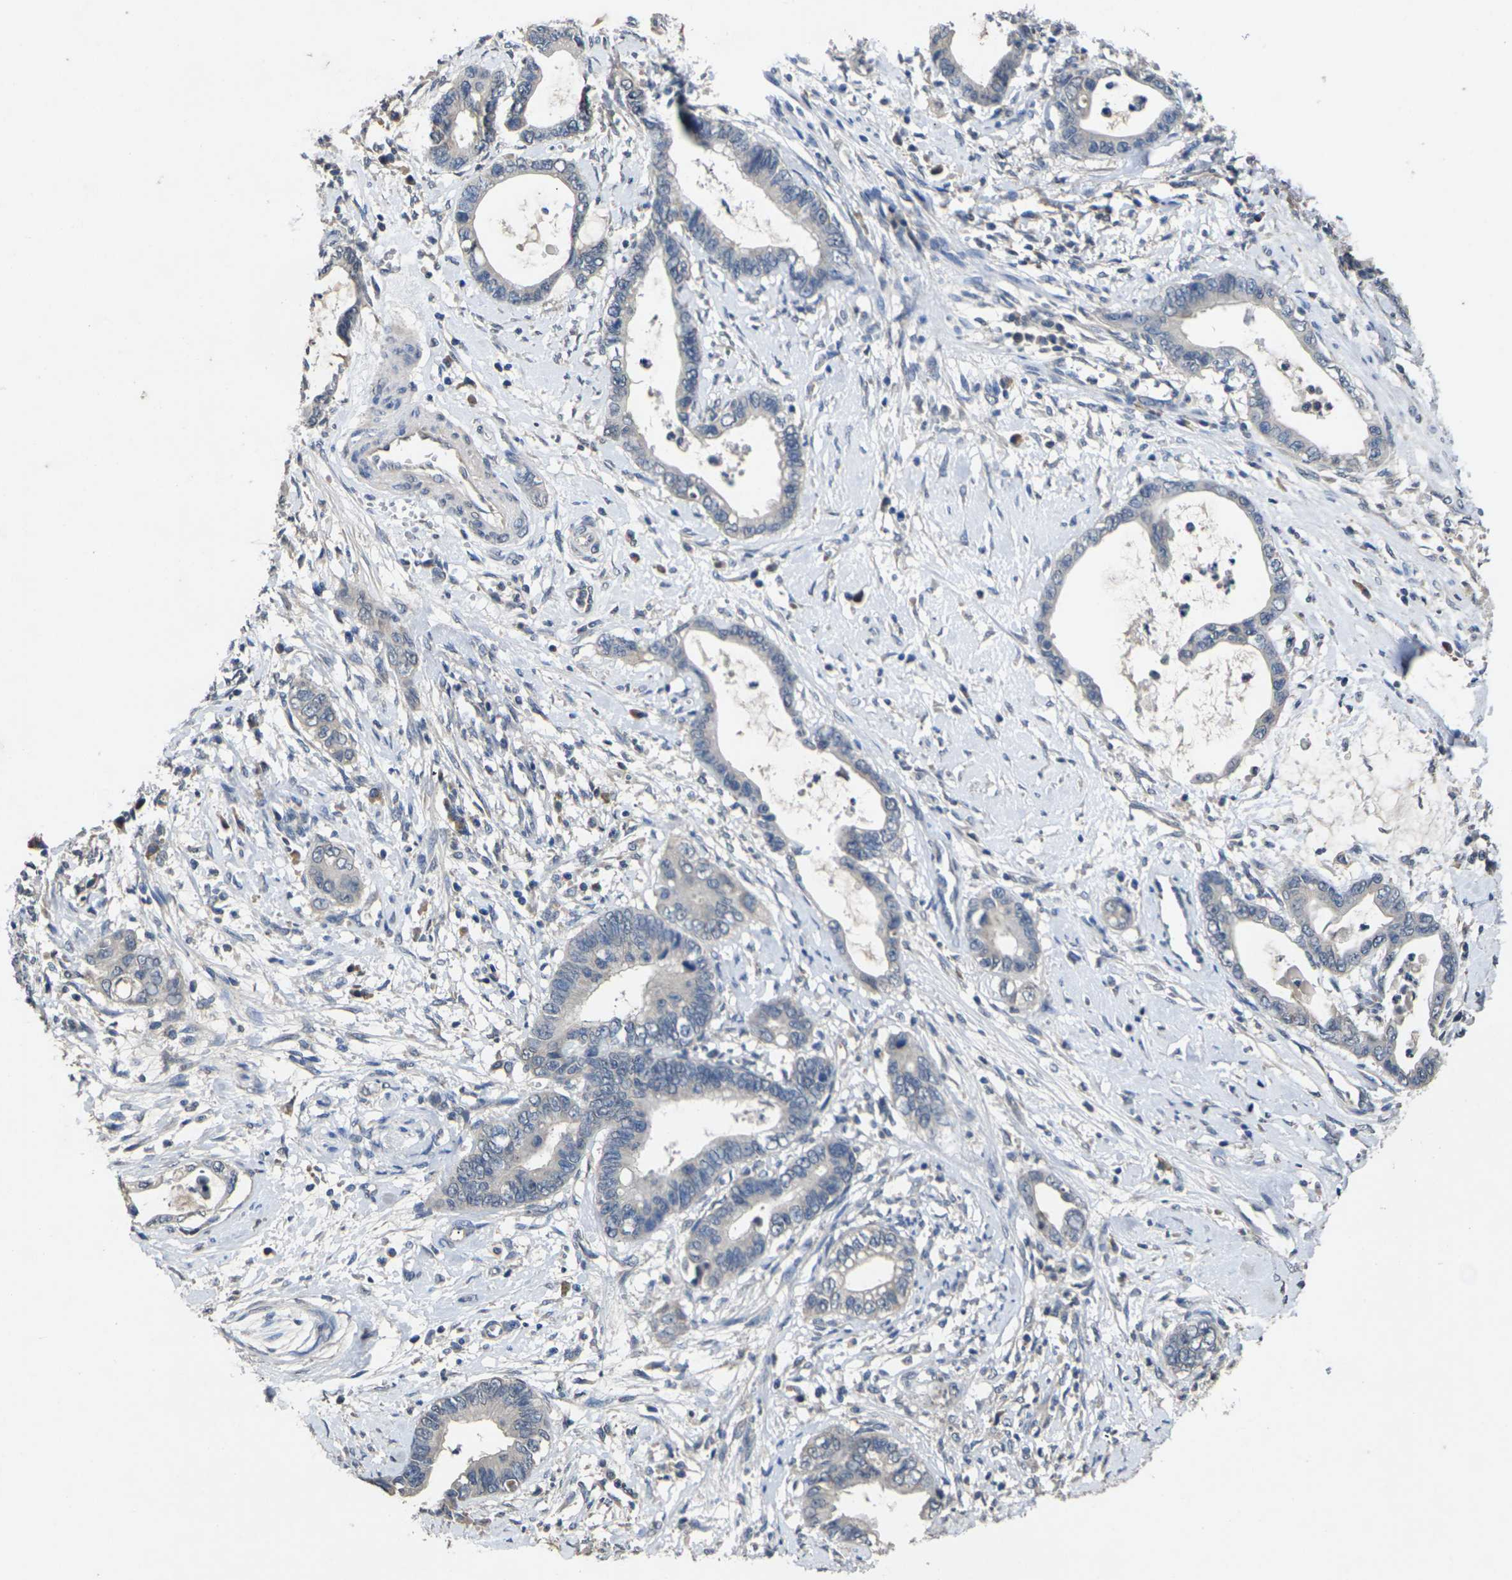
{"staining": {"intensity": "weak", "quantity": "<25%", "location": "cytoplasmic/membranous"}, "tissue": "cervical cancer", "cell_type": "Tumor cells", "image_type": "cancer", "snomed": [{"axis": "morphology", "description": "Adenocarcinoma, NOS"}, {"axis": "topography", "description": "Cervix"}], "caption": "Cervical cancer (adenocarcinoma) was stained to show a protein in brown. There is no significant expression in tumor cells. (IHC, brightfield microscopy, high magnification).", "gene": "SLC2A2", "patient": {"sex": "female", "age": 44}}